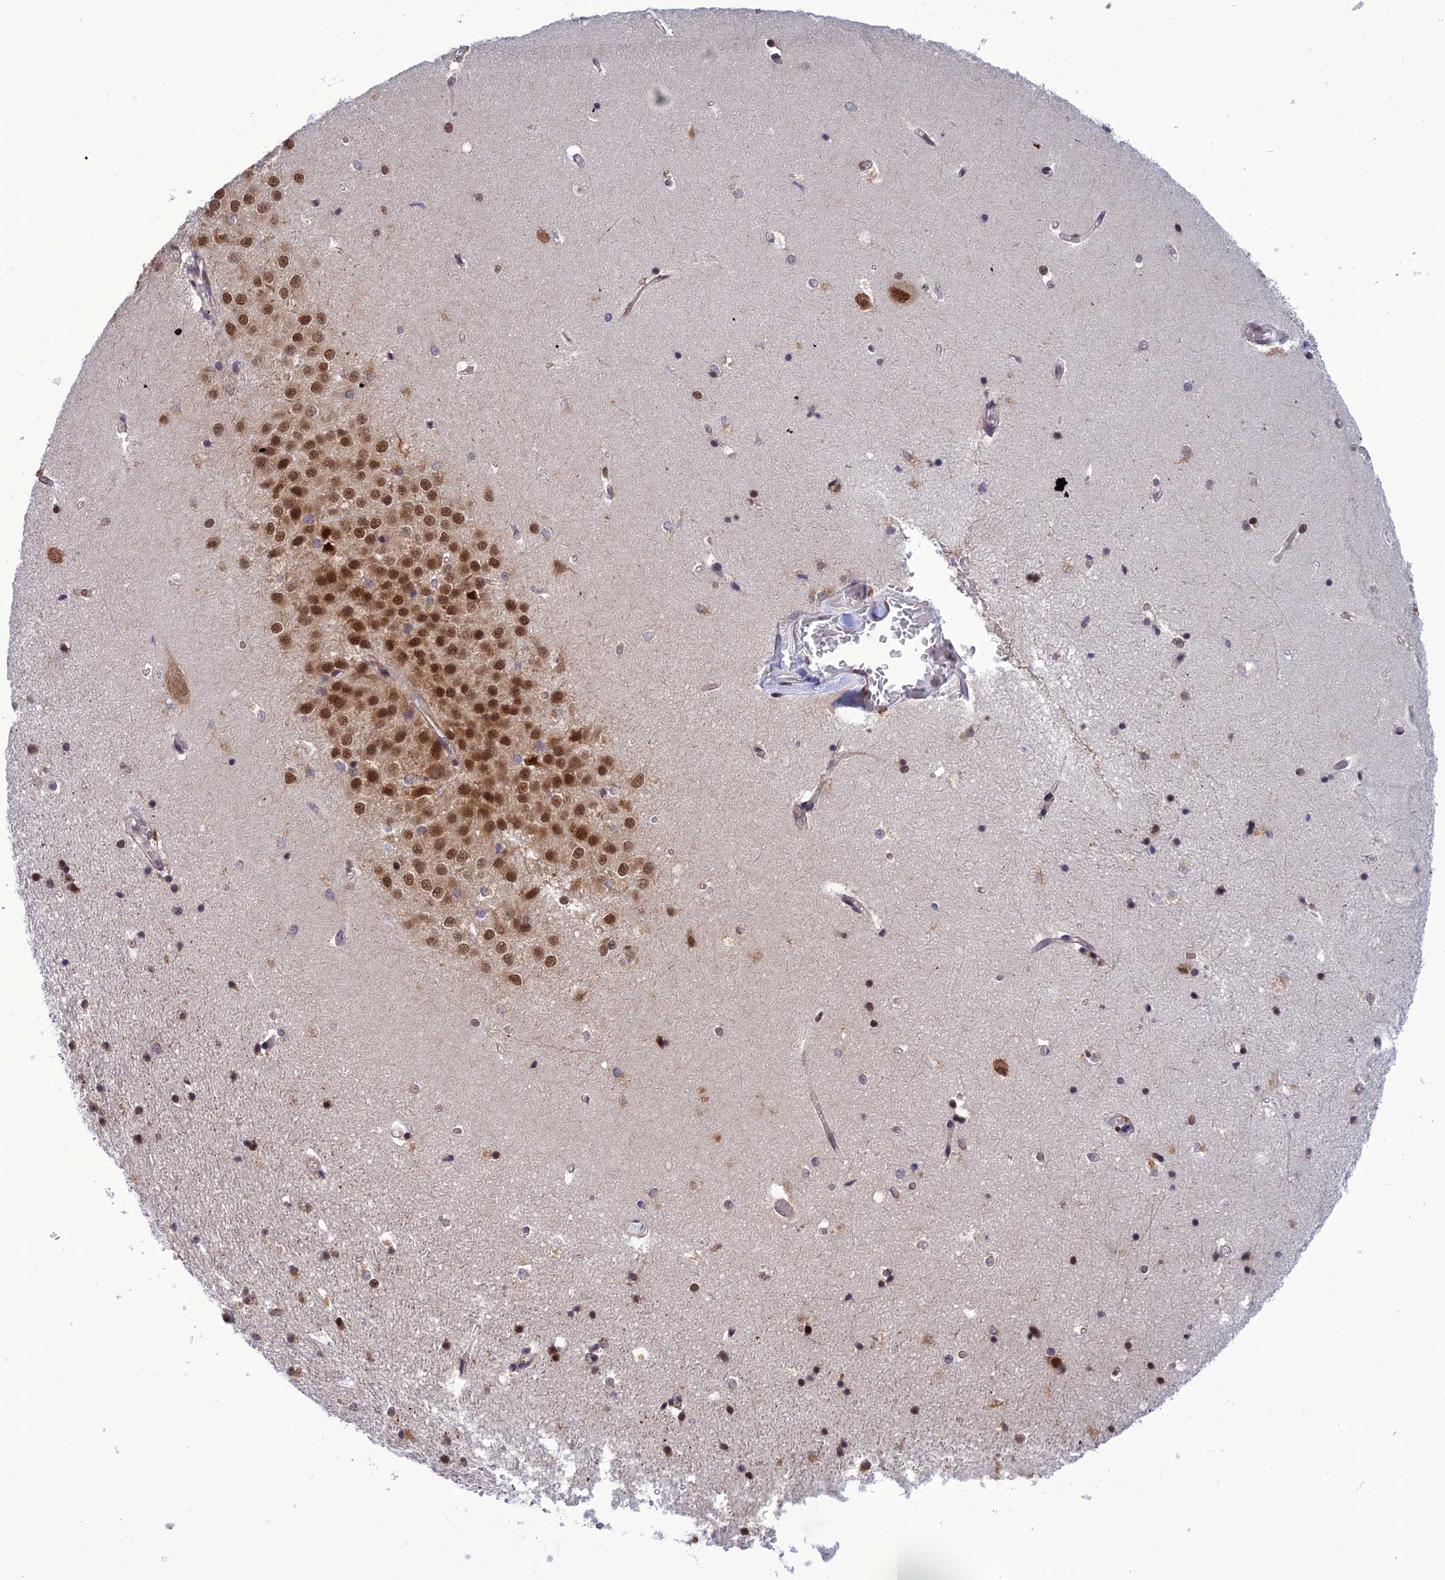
{"staining": {"intensity": "moderate", "quantity": "25%-75%", "location": "nuclear"}, "tissue": "hippocampus", "cell_type": "Glial cells", "image_type": "normal", "snomed": [{"axis": "morphology", "description": "Normal tissue, NOS"}, {"axis": "topography", "description": "Hippocampus"}], "caption": "Glial cells exhibit medium levels of moderate nuclear positivity in about 25%-75% of cells in unremarkable hippocampus. The staining was performed using DAB, with brown indicating positive protein expression. Nuclei are stained blue with hematoxylin.", "gene": "RTRAF", "patient": {"sex": "female", "age": 52}}